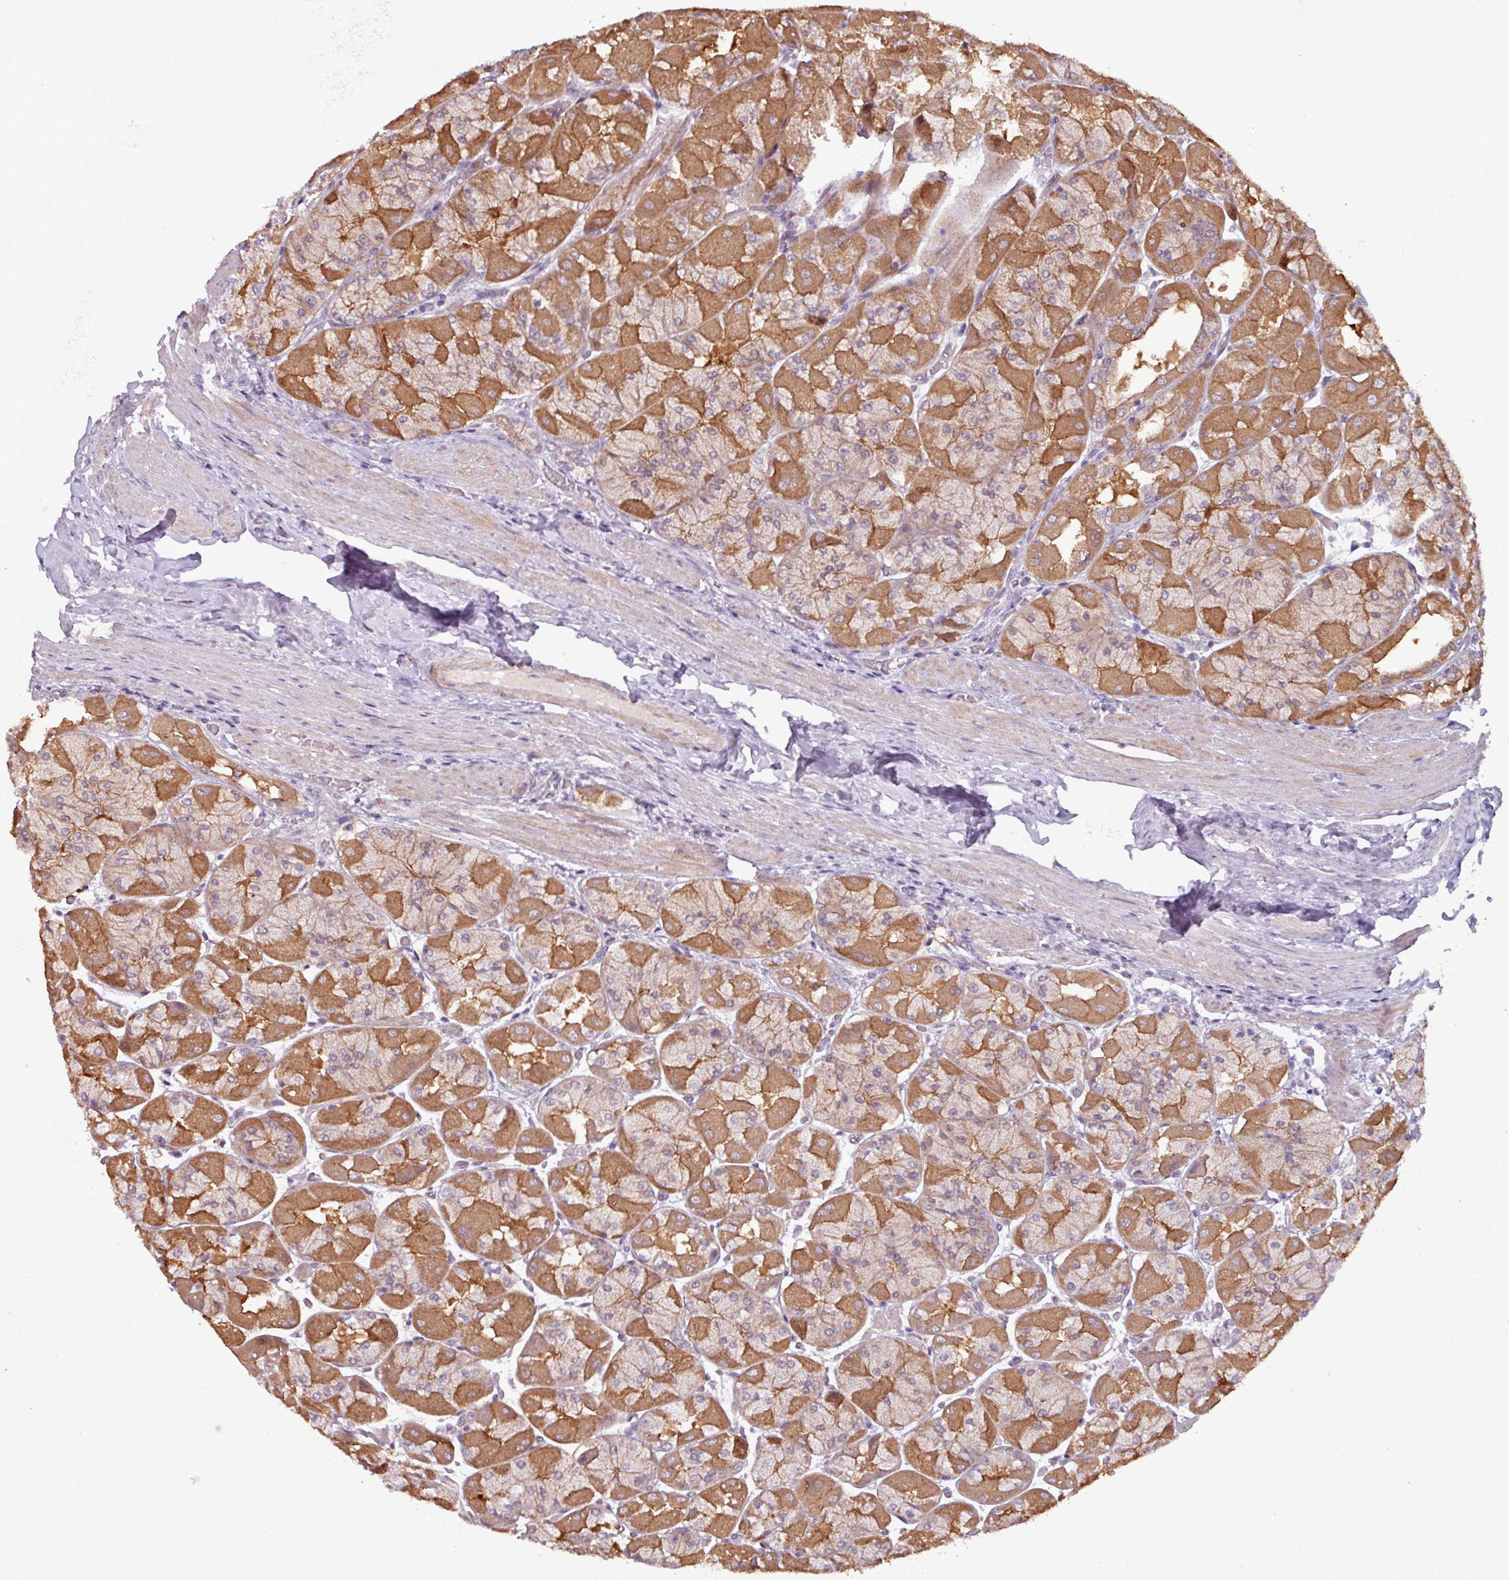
{"staining": {"intensity": "strong", "quantity": ">75%", "location": "cytoplasmic/membranous"}, "tissue": "stomach", "cell_type": "Glandular cells", "image_type": "normal", "snomed": [{"axis": "morphology", "description": "Normal tissue, NOS"}, {"axis": "topography", "description": "Stomach"}], "caption": "Stomach was stained to show a protein in brown. There is high levels of strong cytoplasmic/membranous expression in approximately >75% of glandular cells. (IHC, brightfield microscopy, high magnification).", "gene": "PNMA6A", "patient": {"sex": "female", "age": 61}}